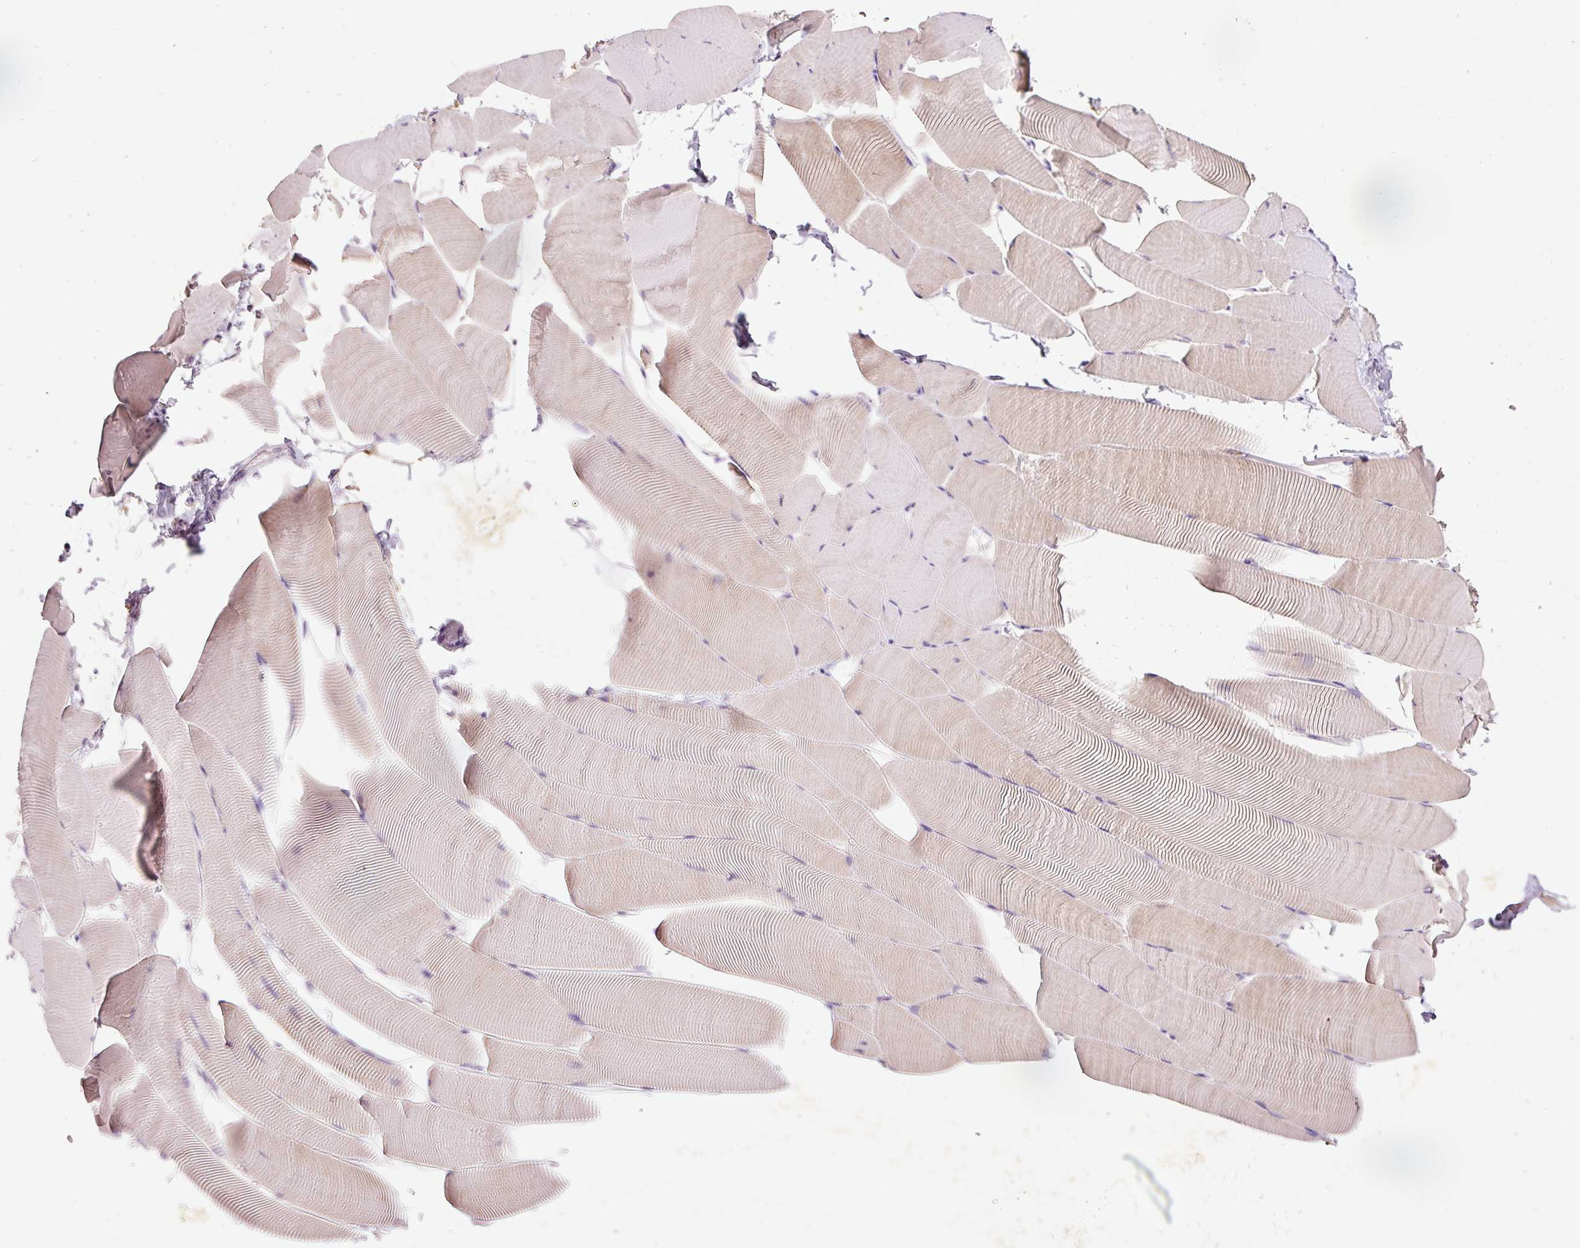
{"staining": {"intensity": "weak", "quantity": "<25%", "location": "cytoplasmic/membranous"}, "tissue": "skeletal muscle", "cell_type": "Myocytes", "image_type": "normal", "snomed": [{"axis": "morphology", "description": "Normal tissue, NOS"}, {"axis": "topography", "description": "Skeletal muscle"}], "caption": "A micrograph of skeletal muscle stained for a protein displays no brown staining in myocytes. (Brightfield microscopy of DAB (3,3'-diaminobenzidine) immunohistochemistry at high magnification).", "gene": "PRDX5", "patient": {"sex": "male", "age": 25}}